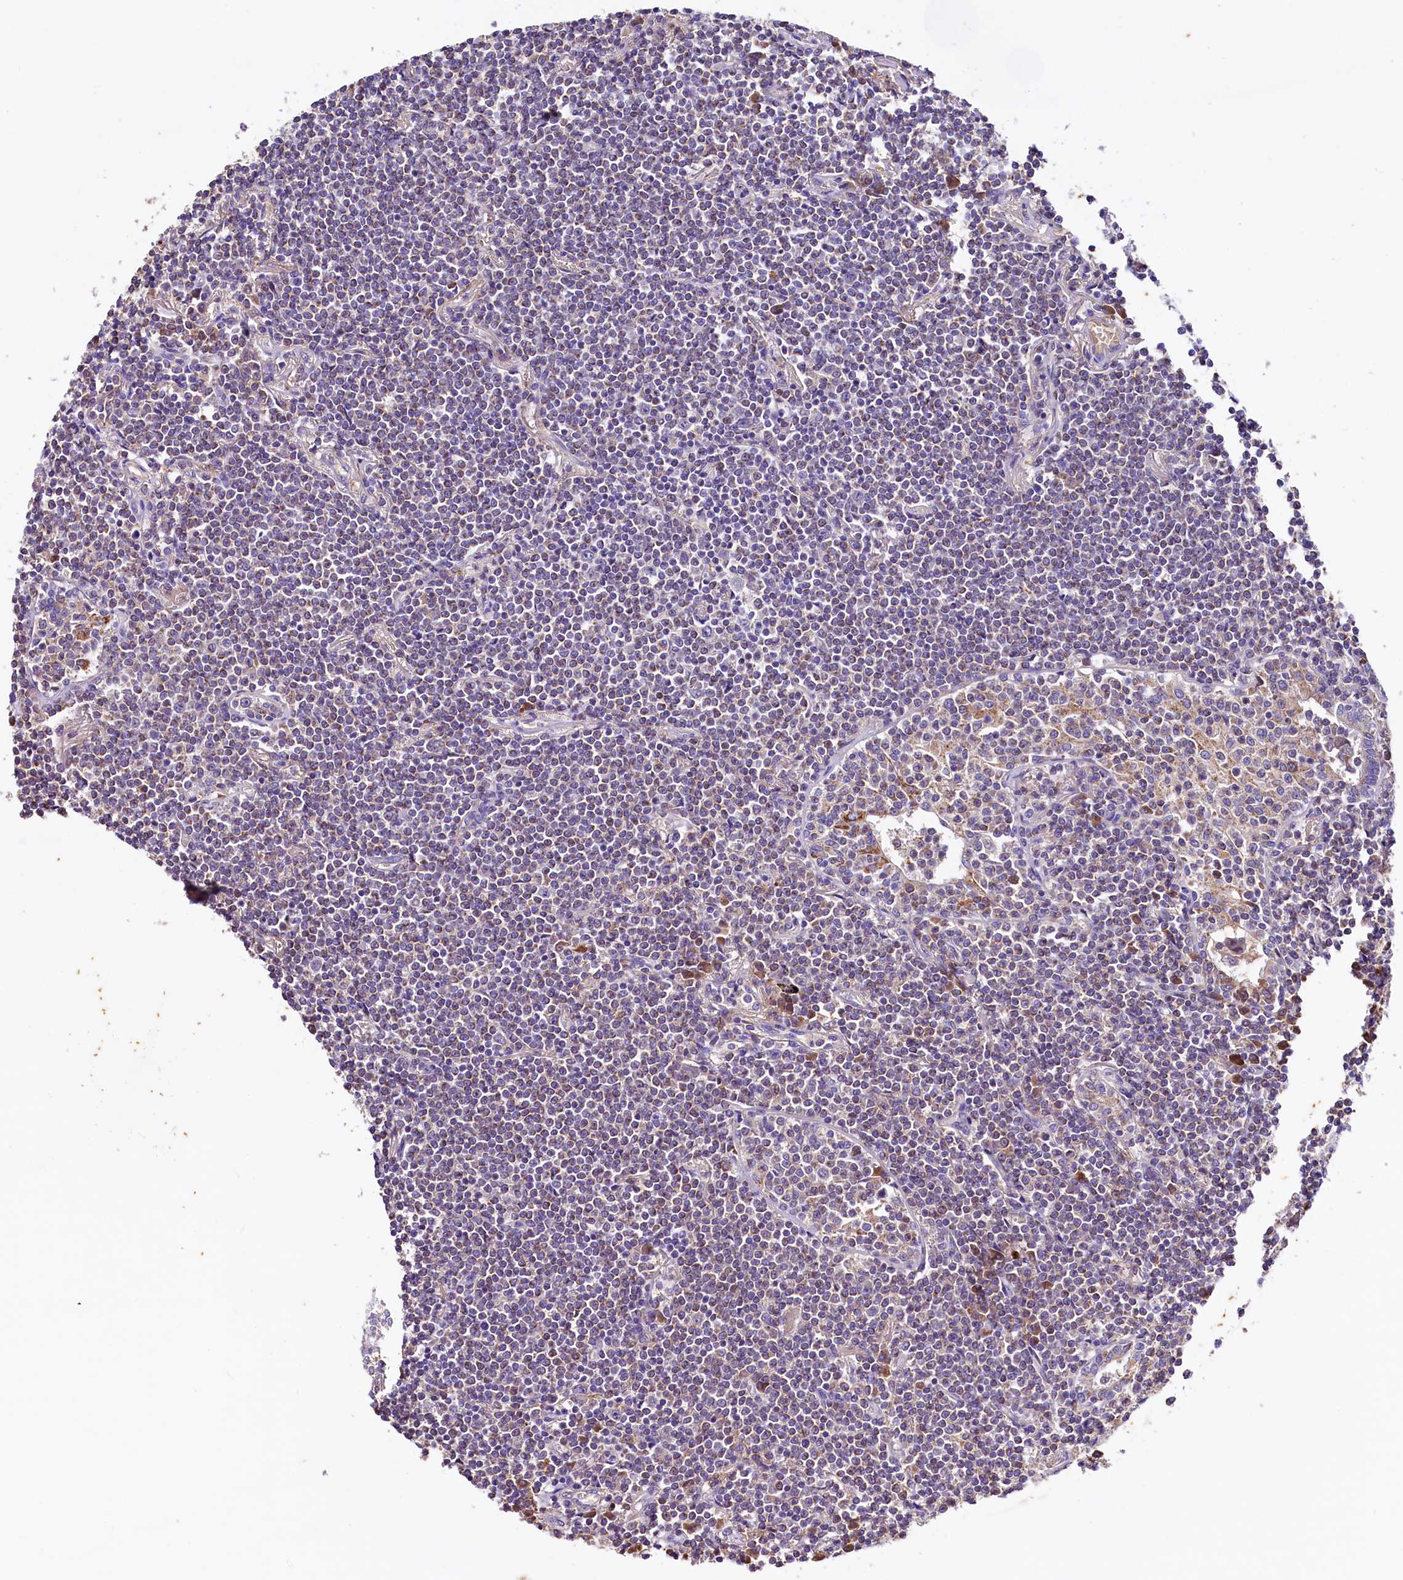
{"staining": {"intensity": "negative", "quantity": "none", "location": "none"}, "tissue": "lymphoma", "cell_type": "Tumor cells", "image_type": "cancer", "snomed": [{"axis": "morphology", "description": "Malignant lymphoma, non-Hodgkin's type, Low grade"}, {"axis": "topography", "description": "Lung"}], "caption": "Tumor cells are negative for brown protein staining in malignant lymphoma, non-Hodgkin's type (low-grade).", "gene": "SIX5", "patient": {"sex": "female", "age": 71}}